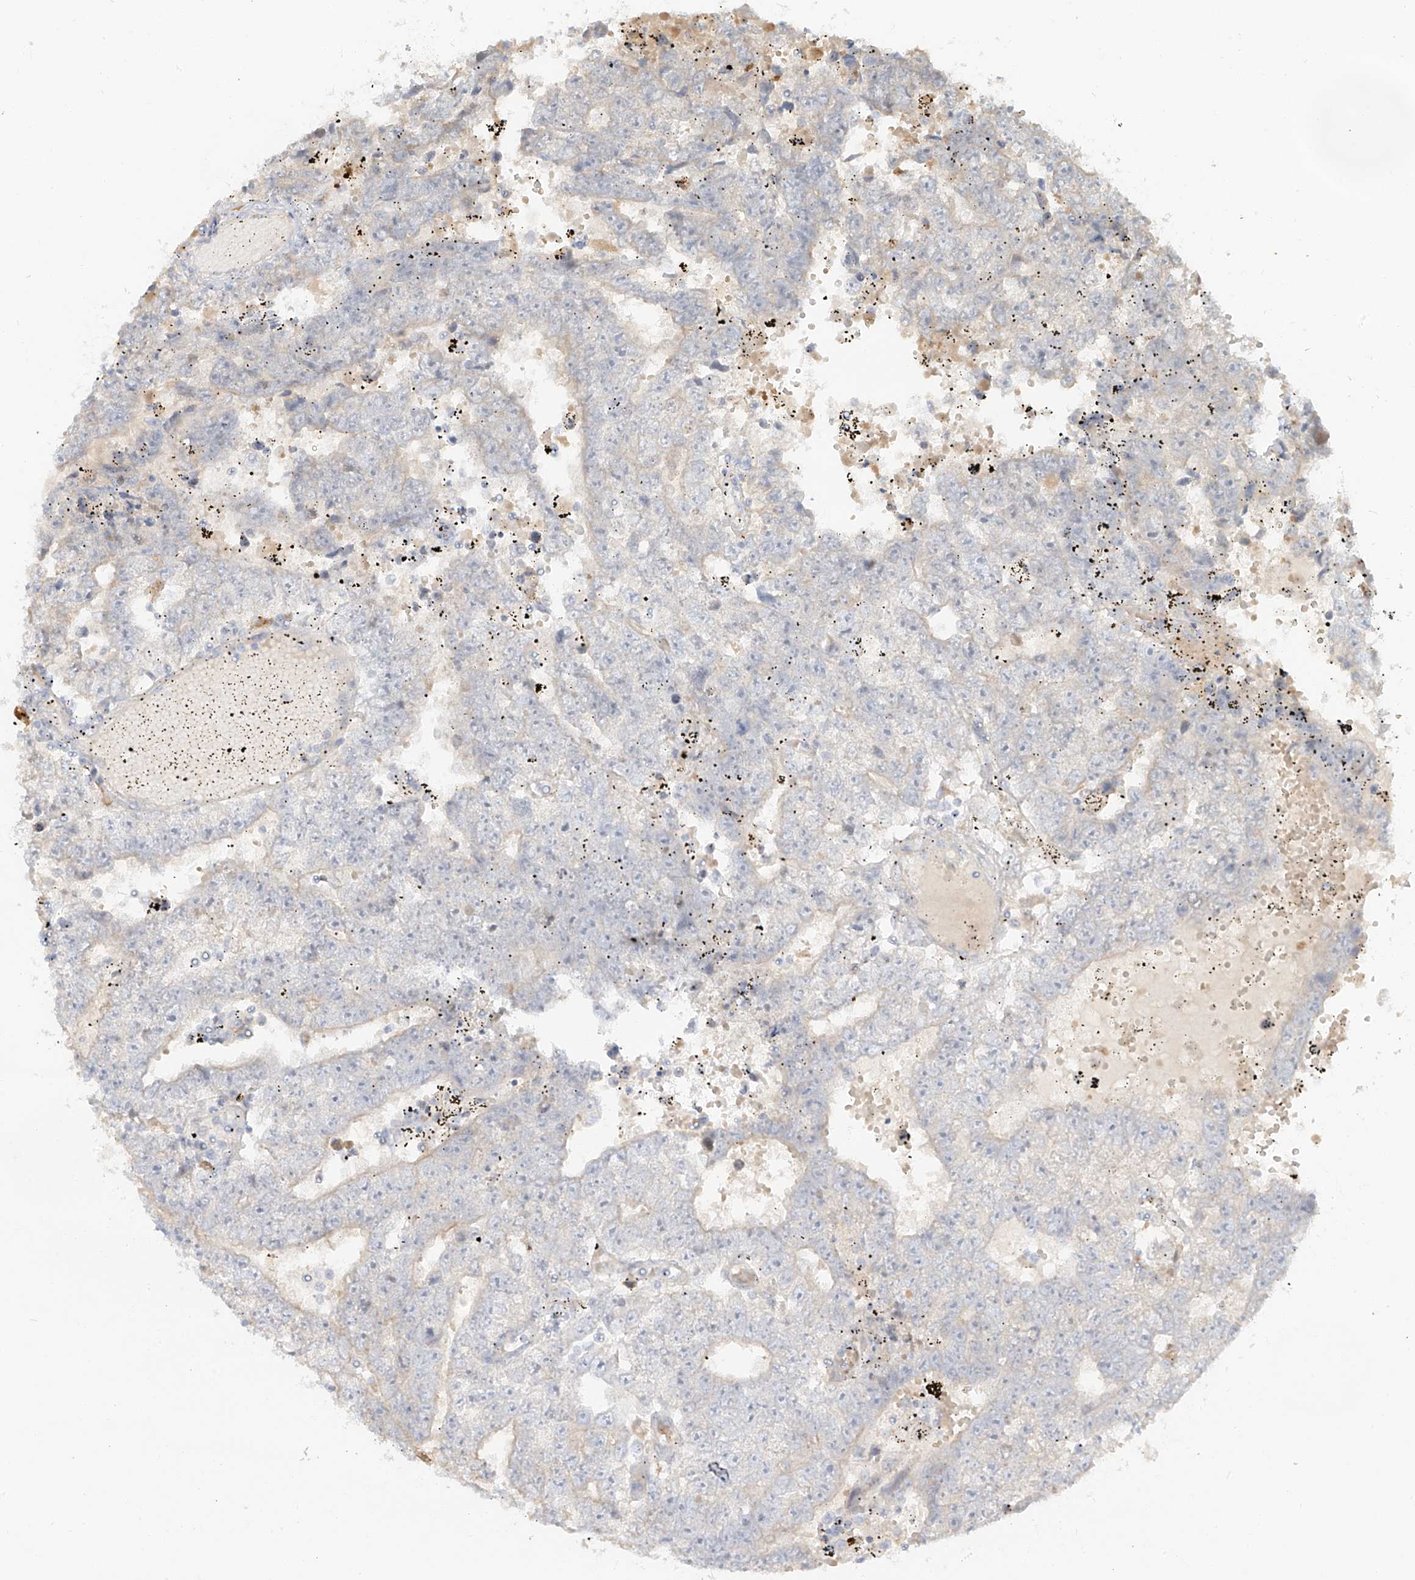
{"staining": {"intensity": "negative", "quantity": "none", "location": "none"}, "tissue": "testis cancer", "cell_type": "Tumor cells", "image_type": "cancer", "snomed": [{"axis": "morphology", "description": "Carcinoma, Embryonal, NOS"}, {"axis": "topography", "description": "Testis"}], "caption": "Testis cancer (embryonal carcinoma) was stained to show a protein in brown. There is no significant expression in tumor cells.", "gene": "UPK1B", "patient": {"sex": "male", "age": 25}}